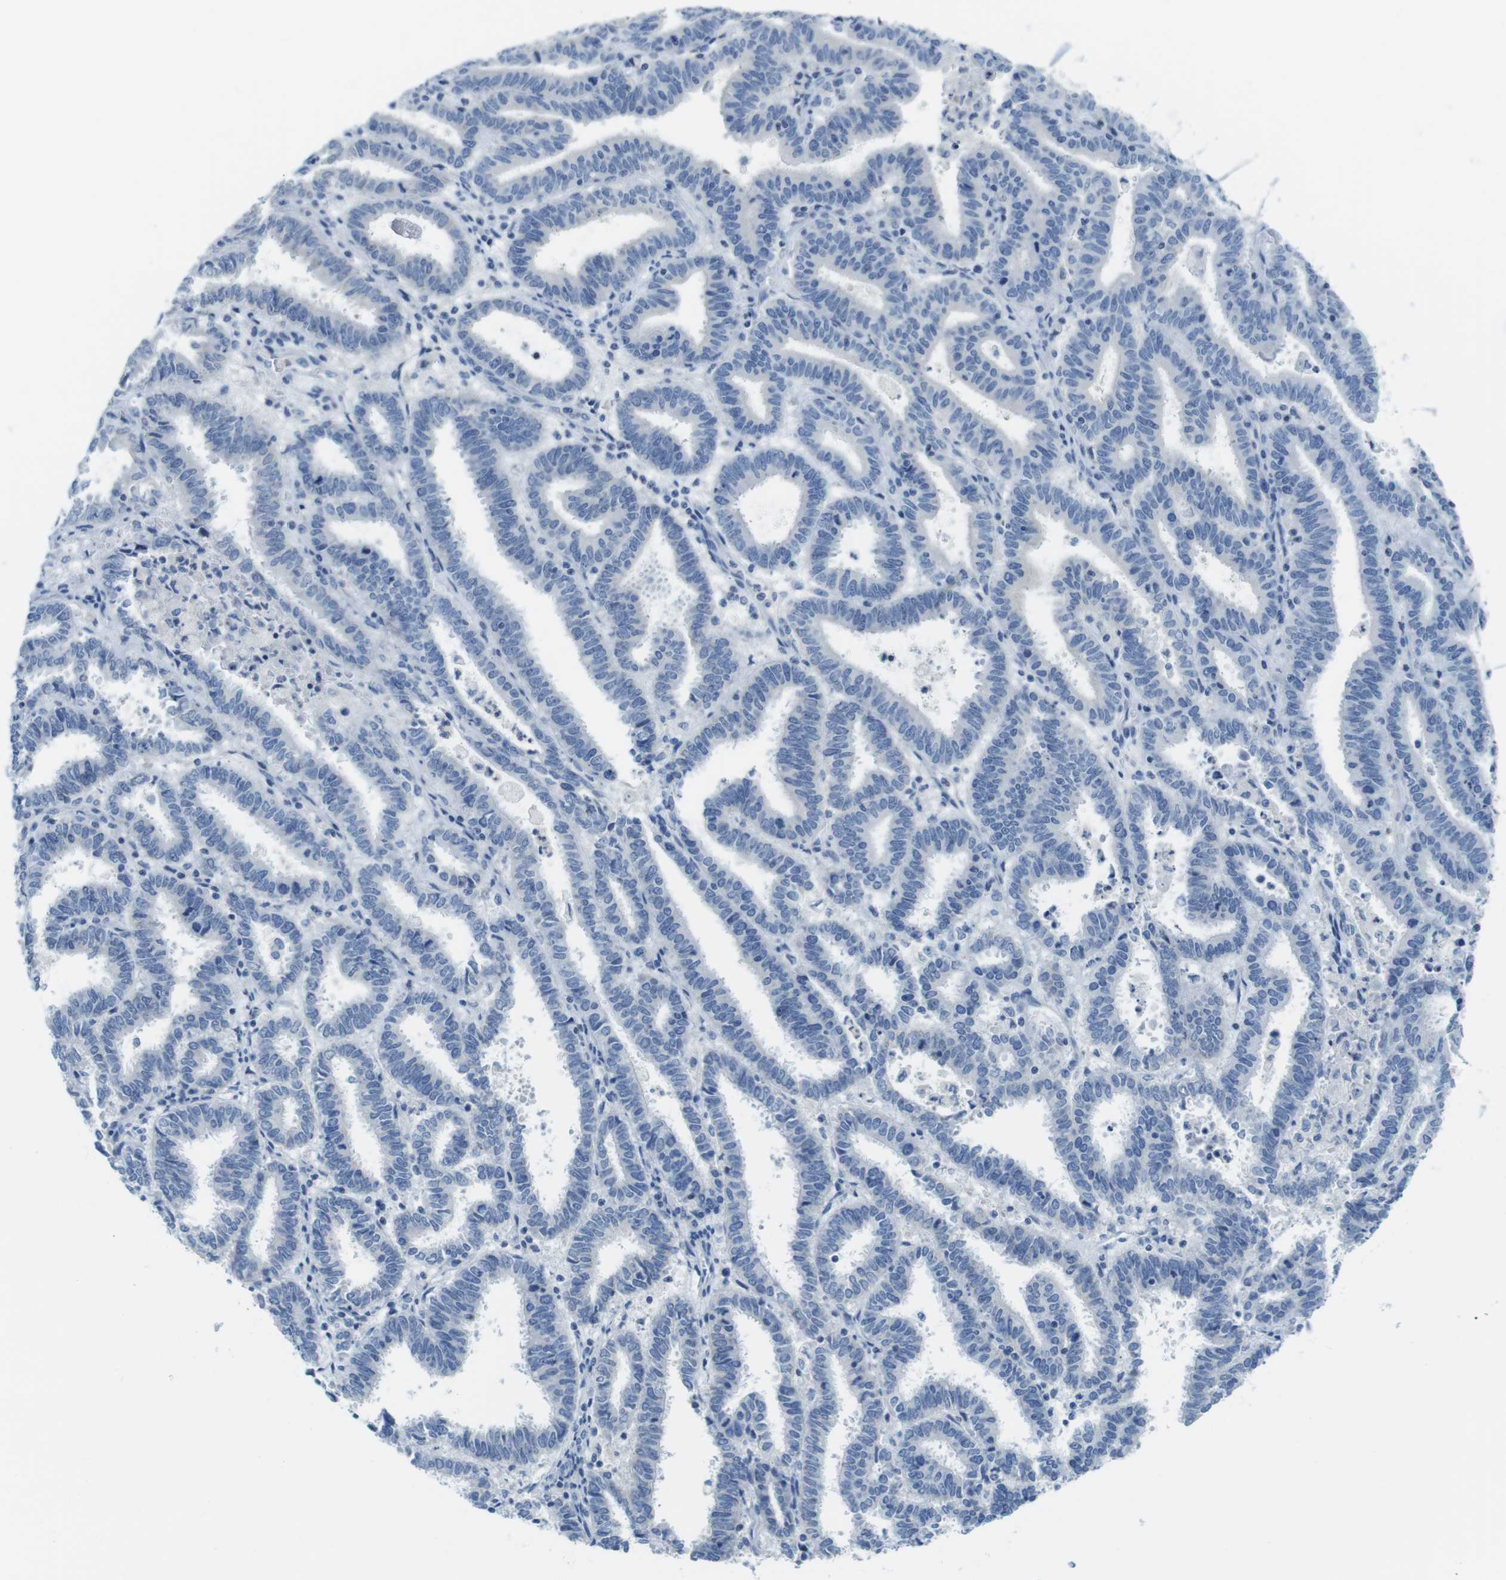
{"staining": {"intensity": "negative", "quantity": "none", "location": "none"}, "tissue": "endometrial cancer", "cell_type": "Tumor cells", "image_type": "cancer", "snomed": [{"axis": "morphology", "description": "Adenocarcinoma, NOS"}, {"axis": "topography", "description": "Uterus"}], "caption": "Image shows no protein positivity in tumor cells of endometrial cancer tissue.", "gene": "ASIC5", "patient": {"sex": "female", "age": 83}}